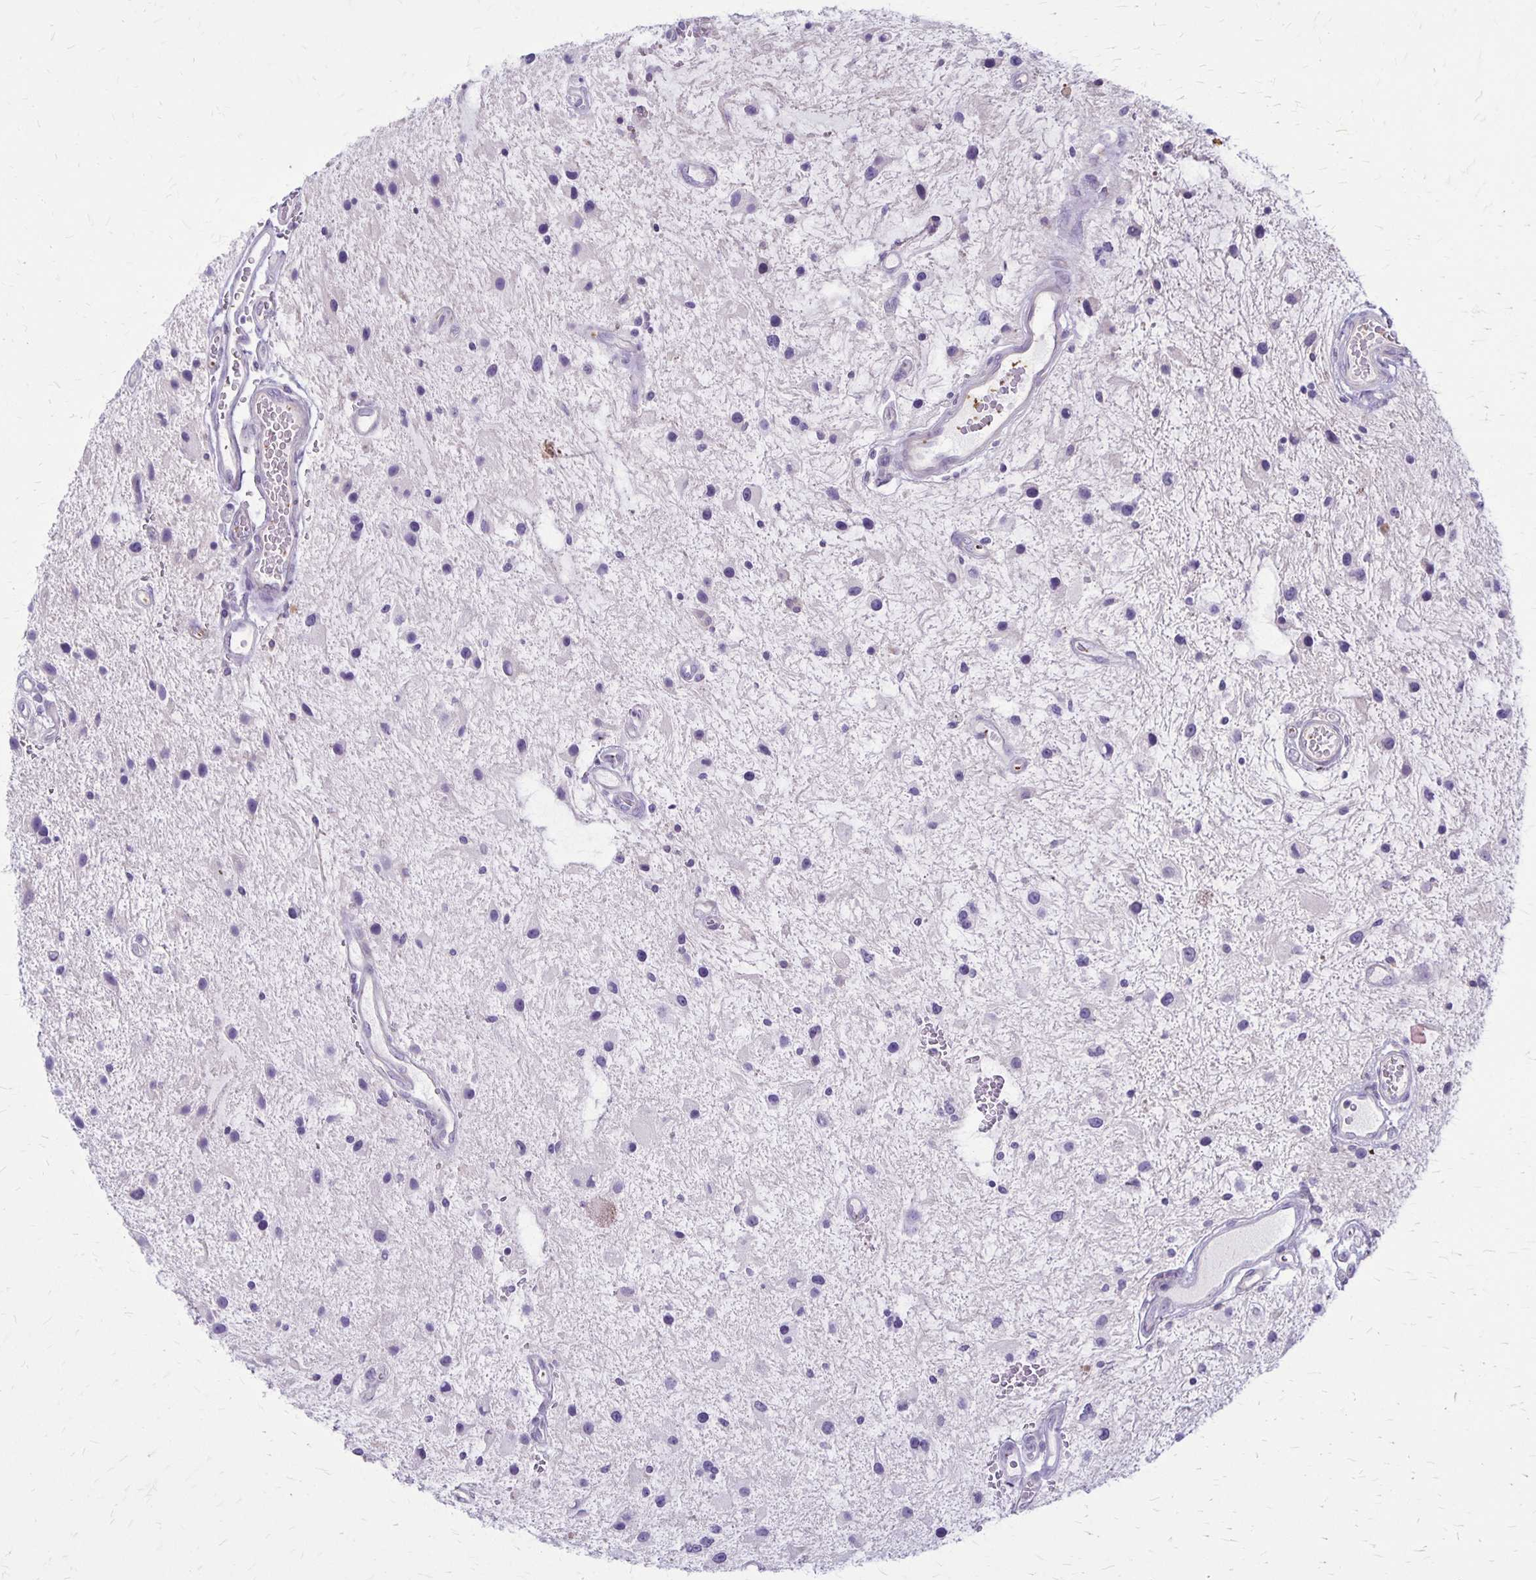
{"staining": {"intensity": "negative", "quantity": "none", "location": "none"}, "tissue": "glioma", "cell_type": "Tumor cells", "image_type": "cancer", "snomed": [{"axis": "morphology", "description": "Glioma, malignant, Low grade"}, {"axis": "topography", "description": "Cerebellum"}], "caption": "Tumor cells show no significant protein positivity in malignant low-grade glioma. (Brightfield microscopy of DAB immunohistochemistry at high magnification).", "gene": "GP9", "patient": {"sex": "female", "age": 14}}